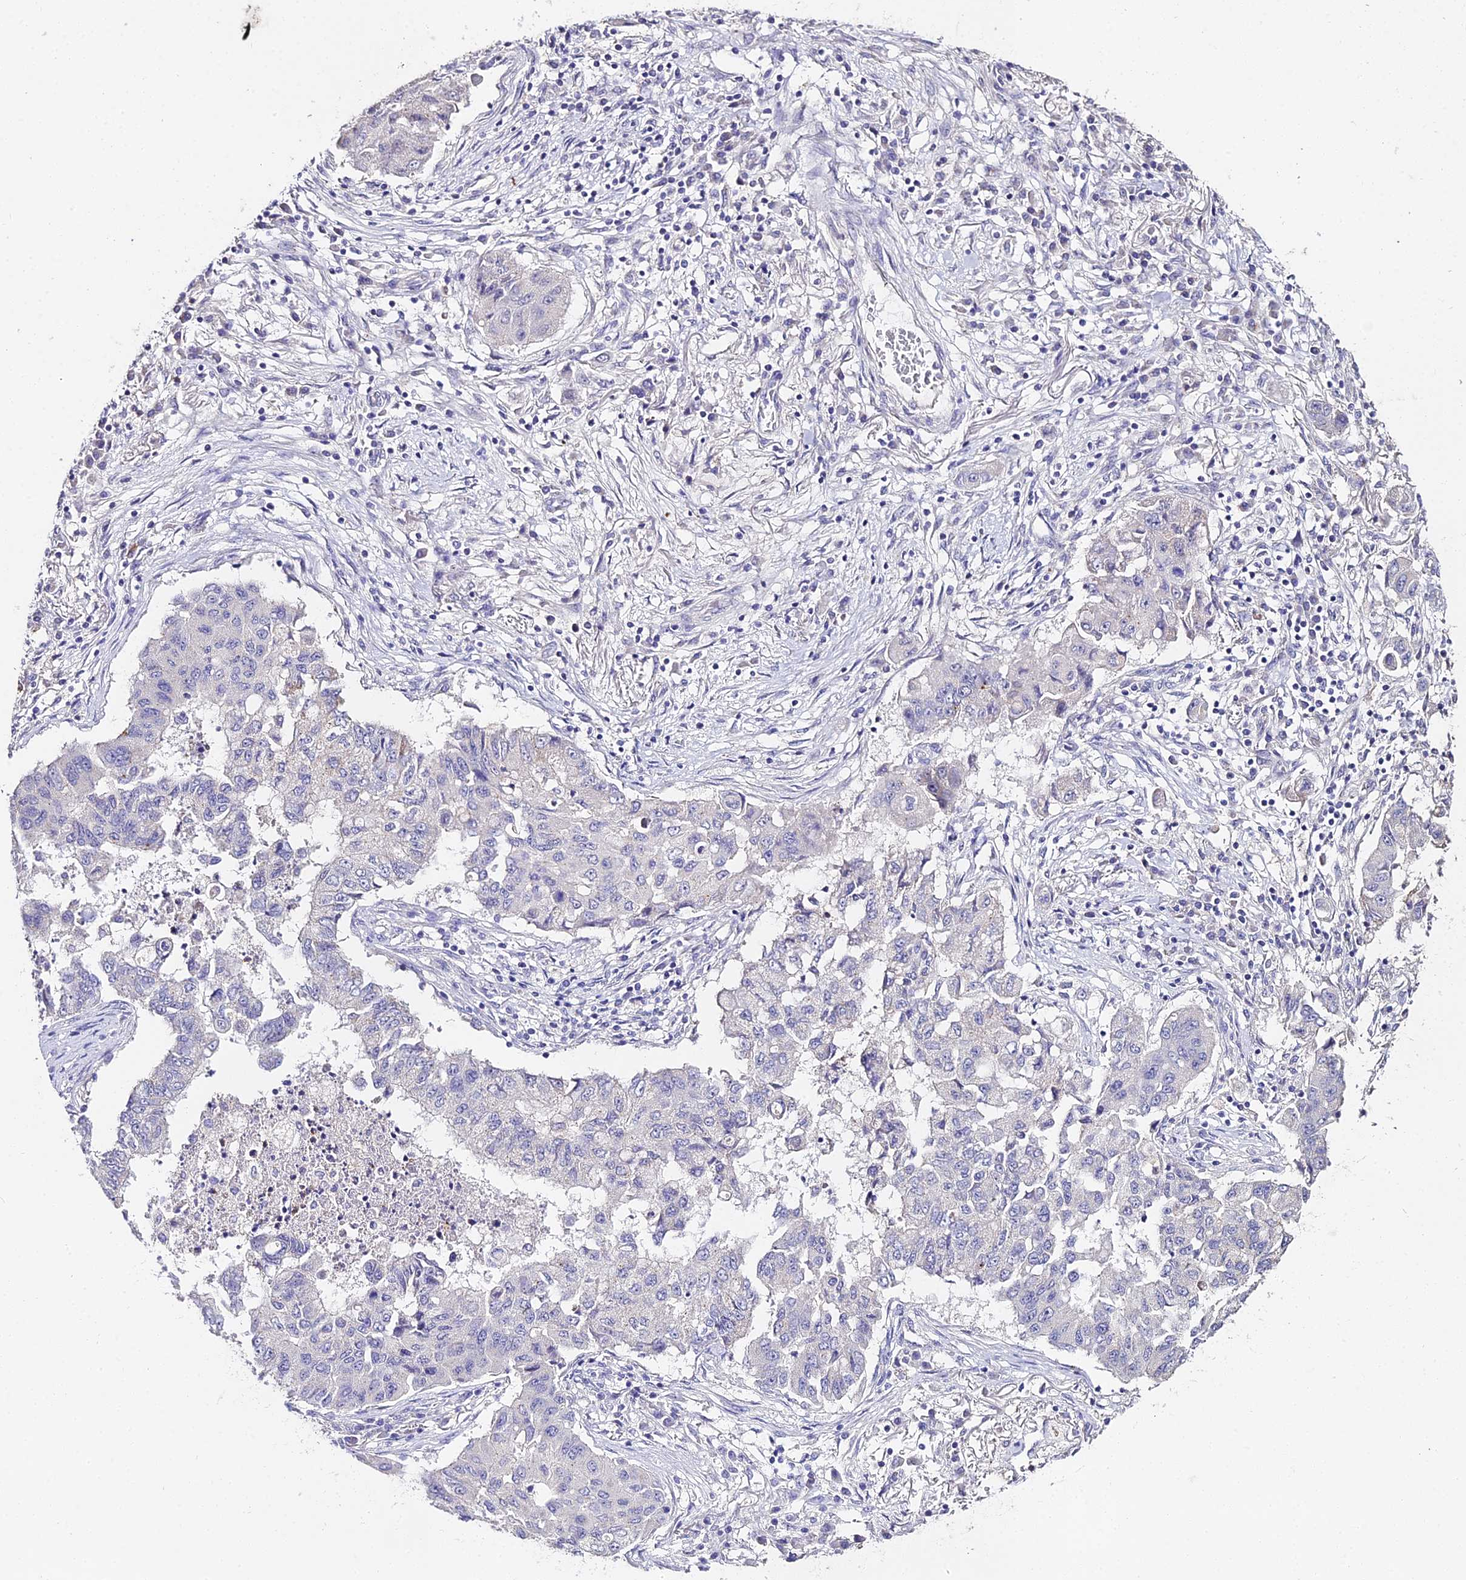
{"staining": {"intensity": "negative", "quantity": "none", "location": "none"}, "tissue": "lung cancer", "cell_type": "Tumor cells", "image_type": "cancer", "snomed": [{"axis": "morphology", "description": "Squamous cell carcinoma, NOS"}, {"axis": "topography", "description": "Lung"}], "caption": "Immunohistochemistry (IHC) of lung cancer reveals no positivity in tumor cells.", "gene": "GLYAT", "patient": {"sex": "male", "age": 74}}